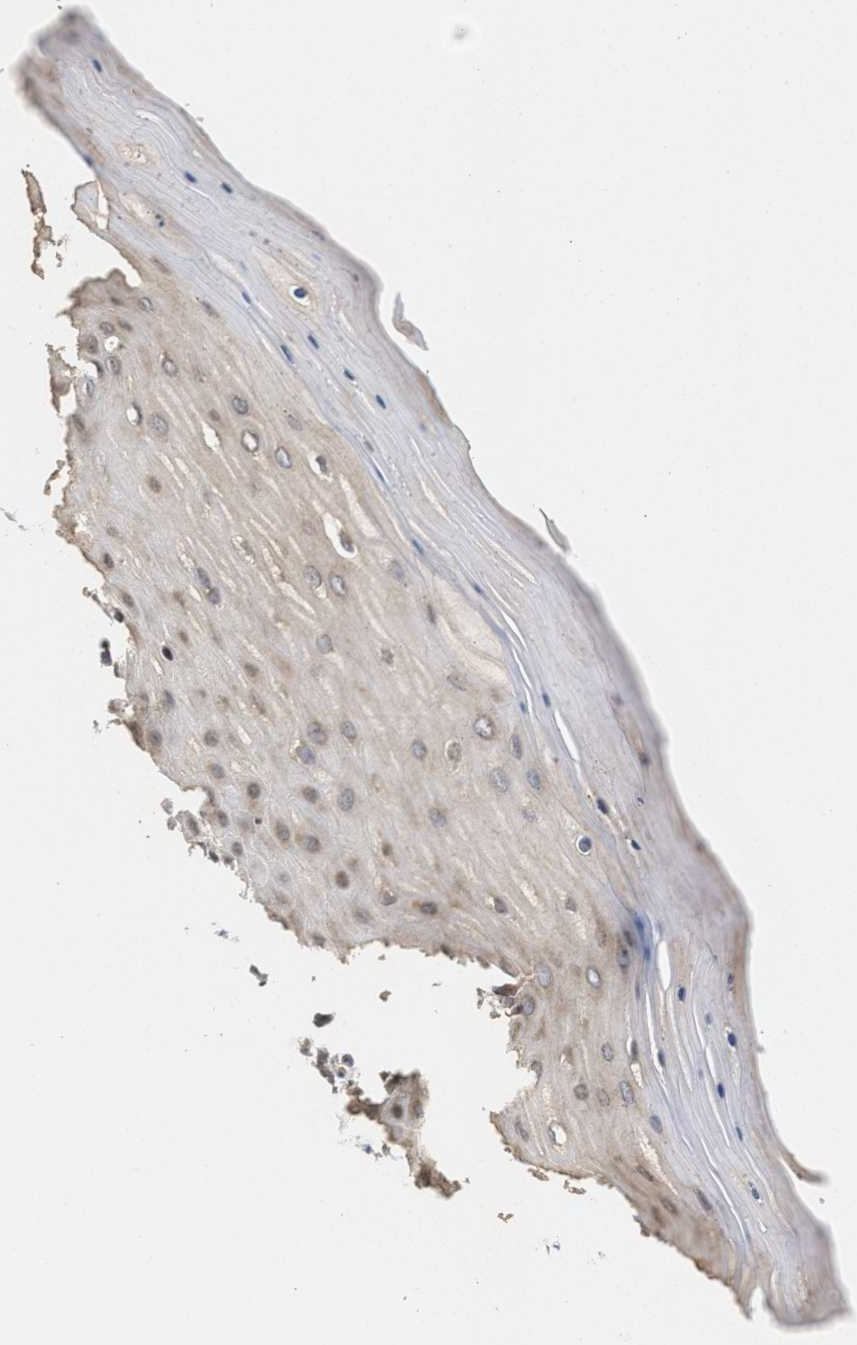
{"staining": {"intensity": "moderate", "quantity": ">75%", "location": "cytoplasmic/membranous"}, "tissue": "cervix", "cell_type": "Glandular cells", "image_type": "normal", "snomed": [{"axis": "morphology", "description": "Normal tissue, NOS"}, {"axis": "topography", "description": "Cervix"}], "caption": "A photomicrograph of human cervix stained for a protein displays moderate cytoplasmic/membranous brown staining in glandular cells.", "gene": "SAR1A", "patient": {"sex": "female", "age": 55}}